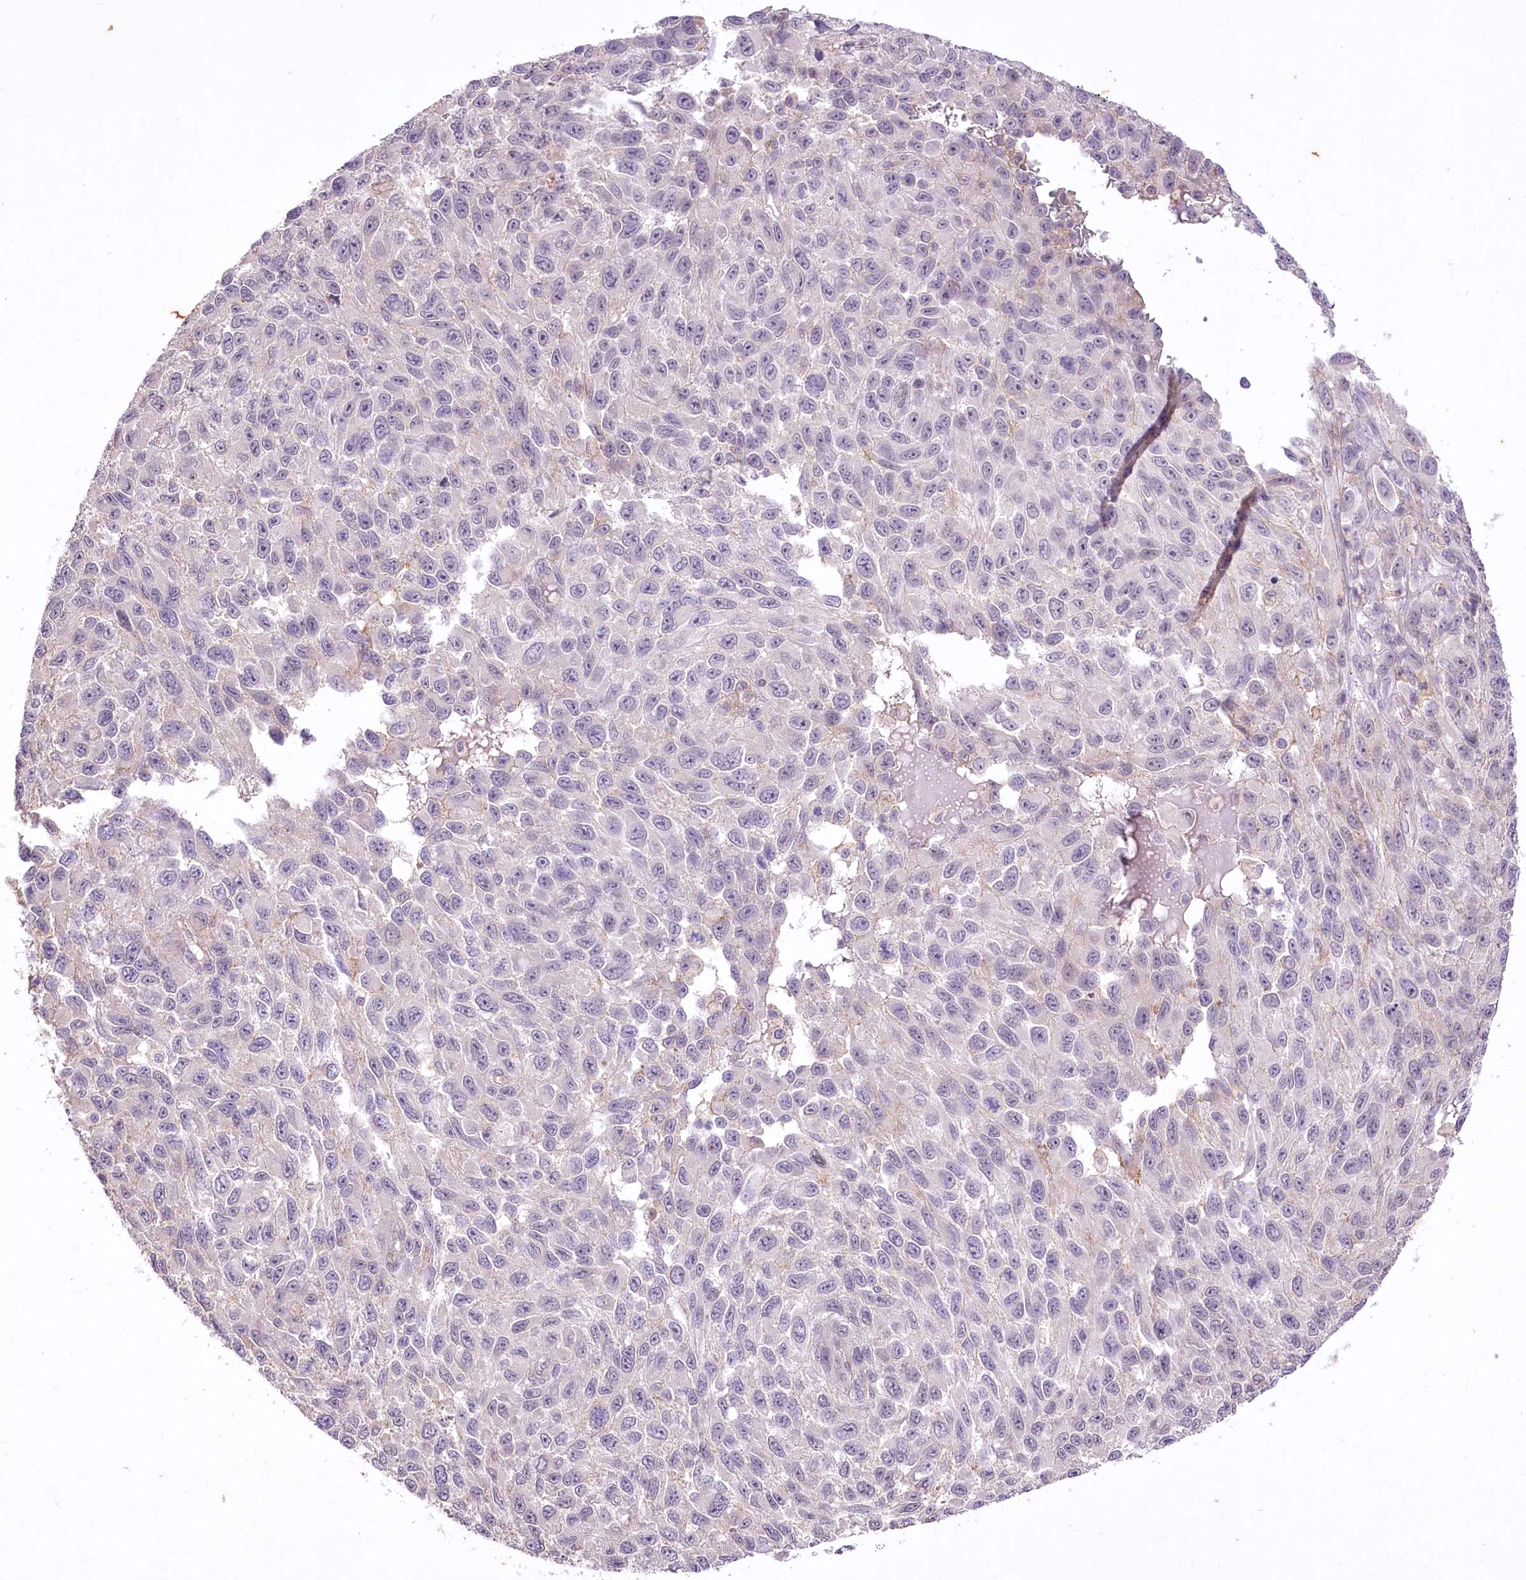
{"staining": {"intensity": "negative", "quantity": "none", "location": "none"}, "tissue": "melanoma", "cell_type": "Tumor cells", "image_type": "cancer", "snomed": [{"axis": "morphology", "description": "Malignant melanoma, NOS"}, {"axis": "topography", "description": "Skin"}], "caption": "Immunohistochemistry (IHC) micrograph of neoplastic tissue: melanoma stained with DAB reveals no significant protein staining in tumor cells.", "gene": "ENPP1", "patient": {"sex": "female", "age": 96}}